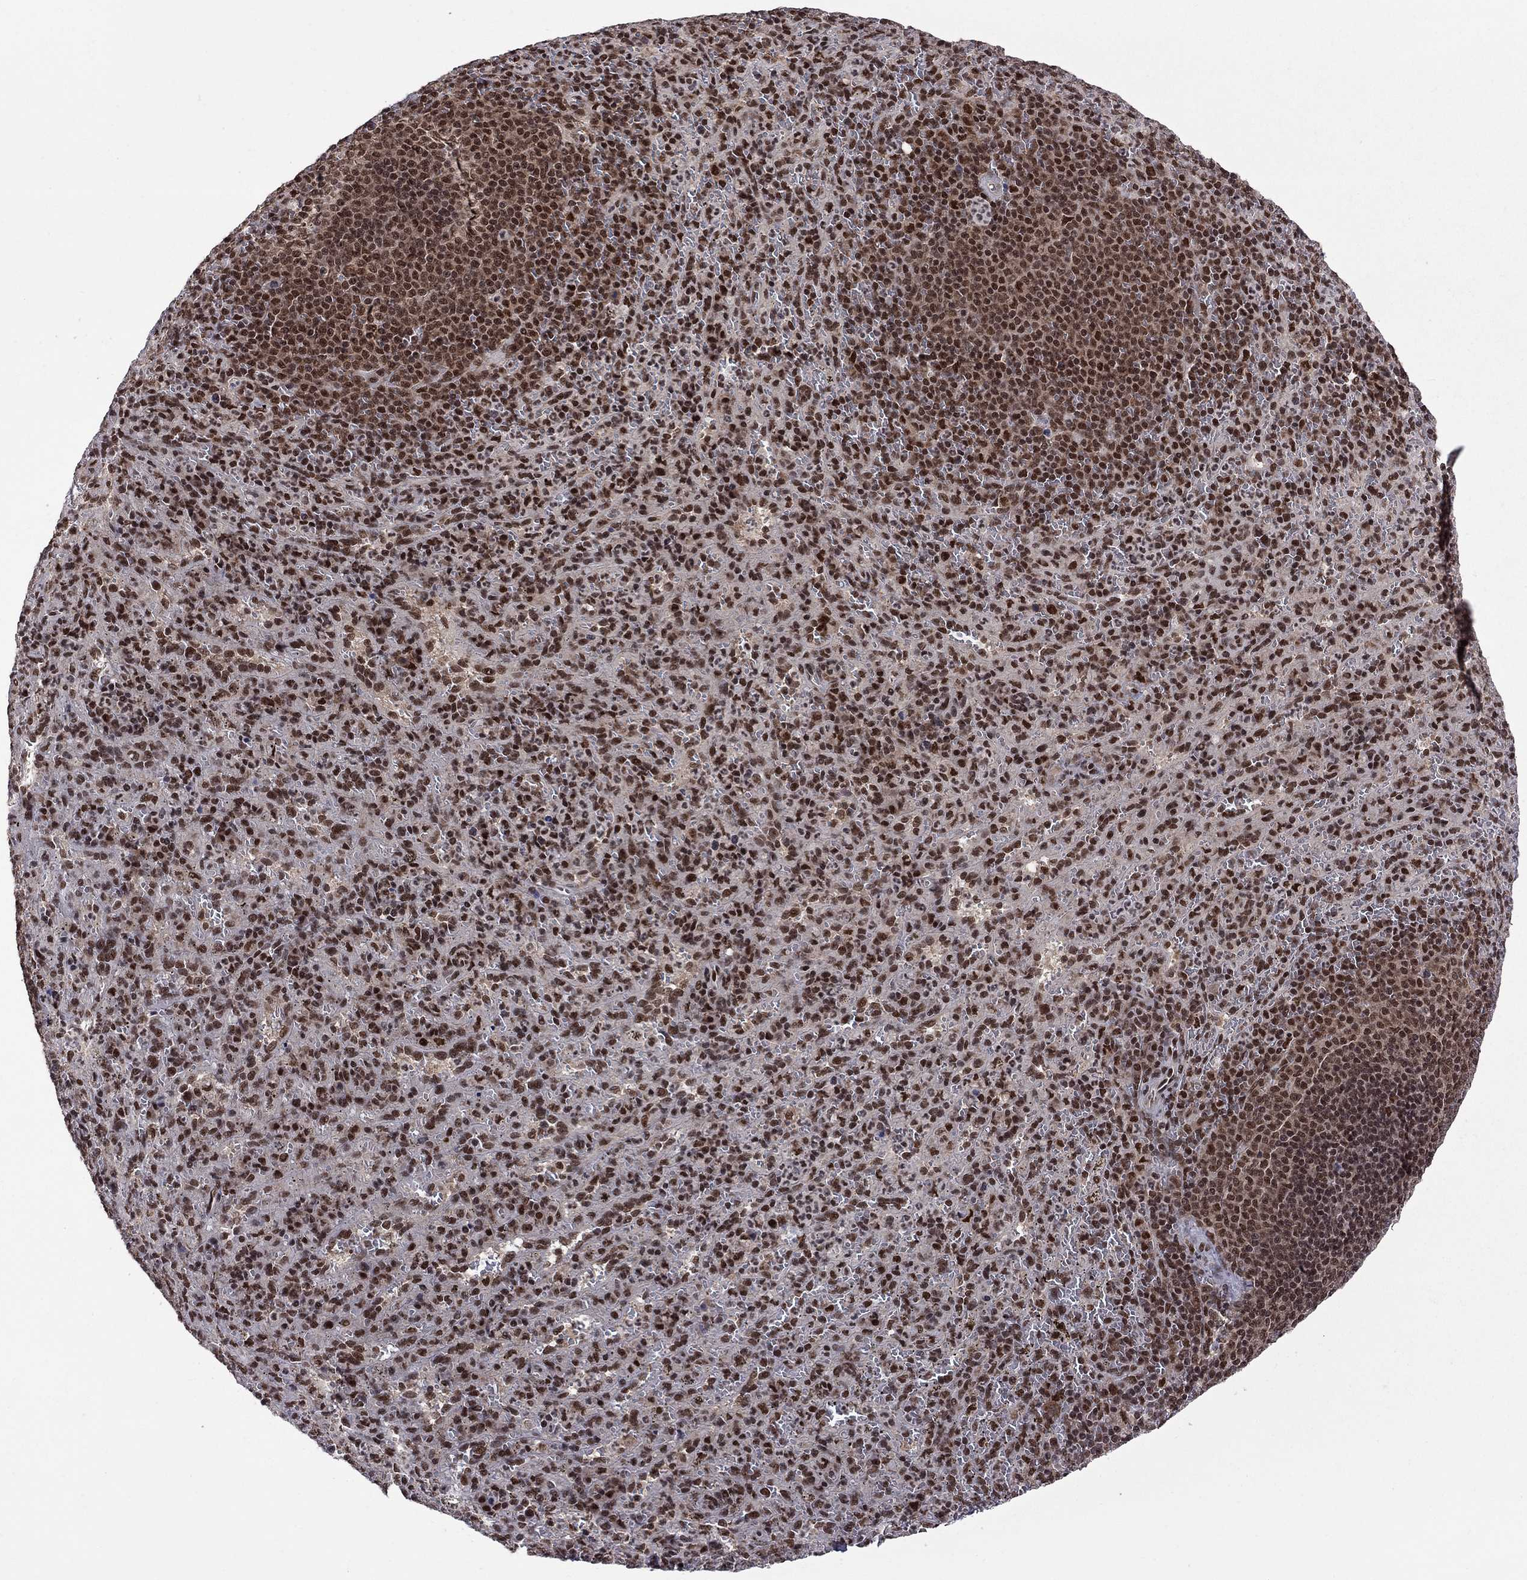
{"staining": {"intensity": "strong", "quantity": "25%-75%", "location": "nuclear"}, "tissue": "spleen", "cell_type": "Cells in red pulp", "image_type": "normal", "snomed": [{"axis": "morphology", "description": "Normal tissue, NOS"}, {"axis": "topography", "description": "Spleen"}], "caption": "A high-resolution micrograph shows immunohistochemistry (IHC) staining of normal spleen, which reveals strong nuclear staining in about 25%-75% of cells in red pulp.", "gene": "MED25", "patient": {"sex": "male", "age": 57}}